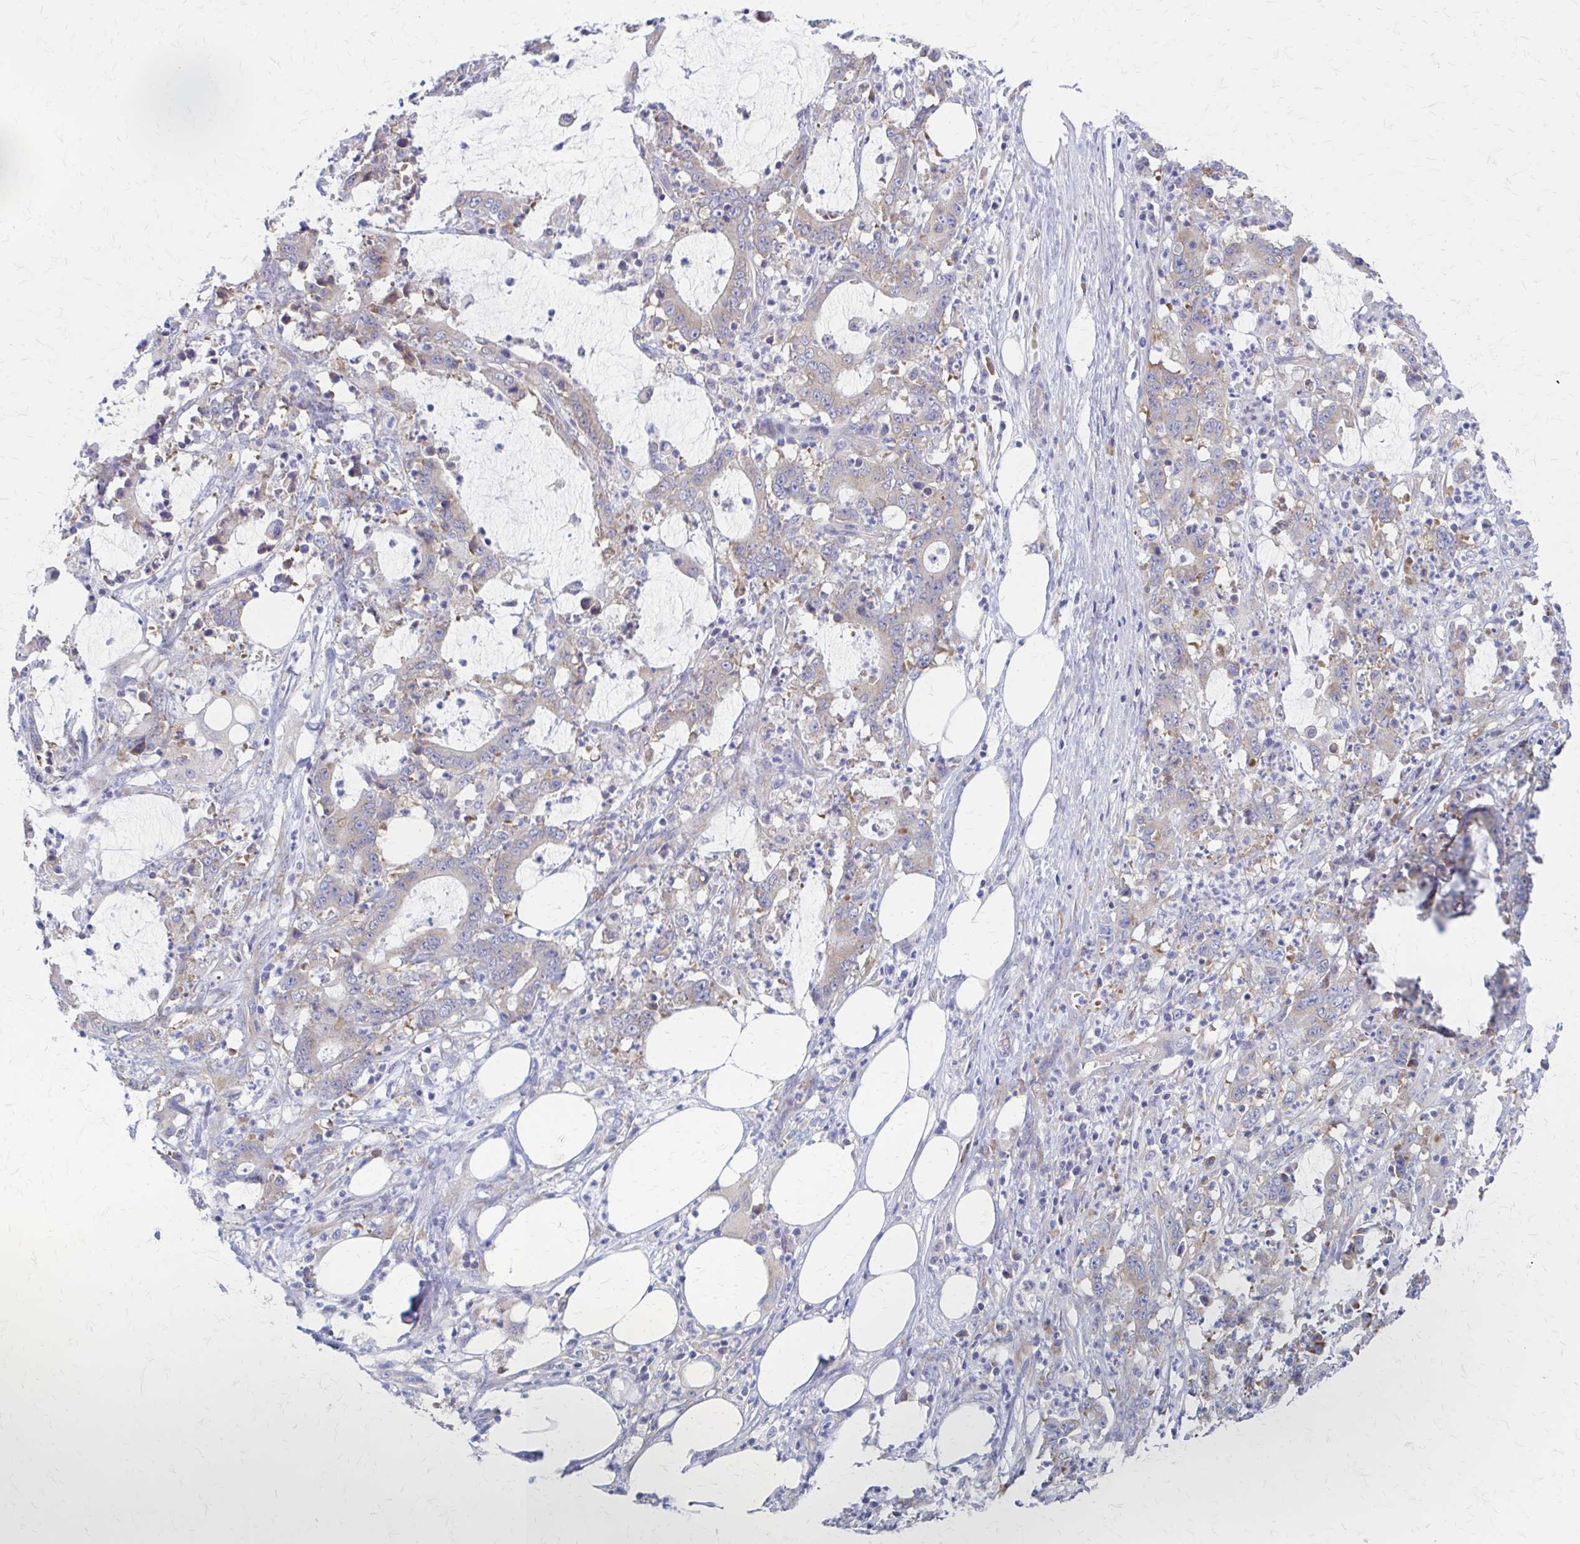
{"staining": {"intensity": "weak", "quantity": "25%-75%", "location": "cytoplasmic/membranous"}, "tissue": "stomach cancer", "cell_type": "Tumor cells", "image_type": "cancer", "snomed": [{"axis": "morphology", "description": "Adenocarcinoma, NOS"}, {"axis": "topography", "description": "Stomach, upper"}], "caption": "IHC of human stomach adenocarcinoma reveals low levels of weak cytoplasmic/membranous expression in approximately 25%-75% of tumor cells. Nuclei are stained in blue.", "gene": "RPL27A", "patient": {"sex": "male", "age": 68}}